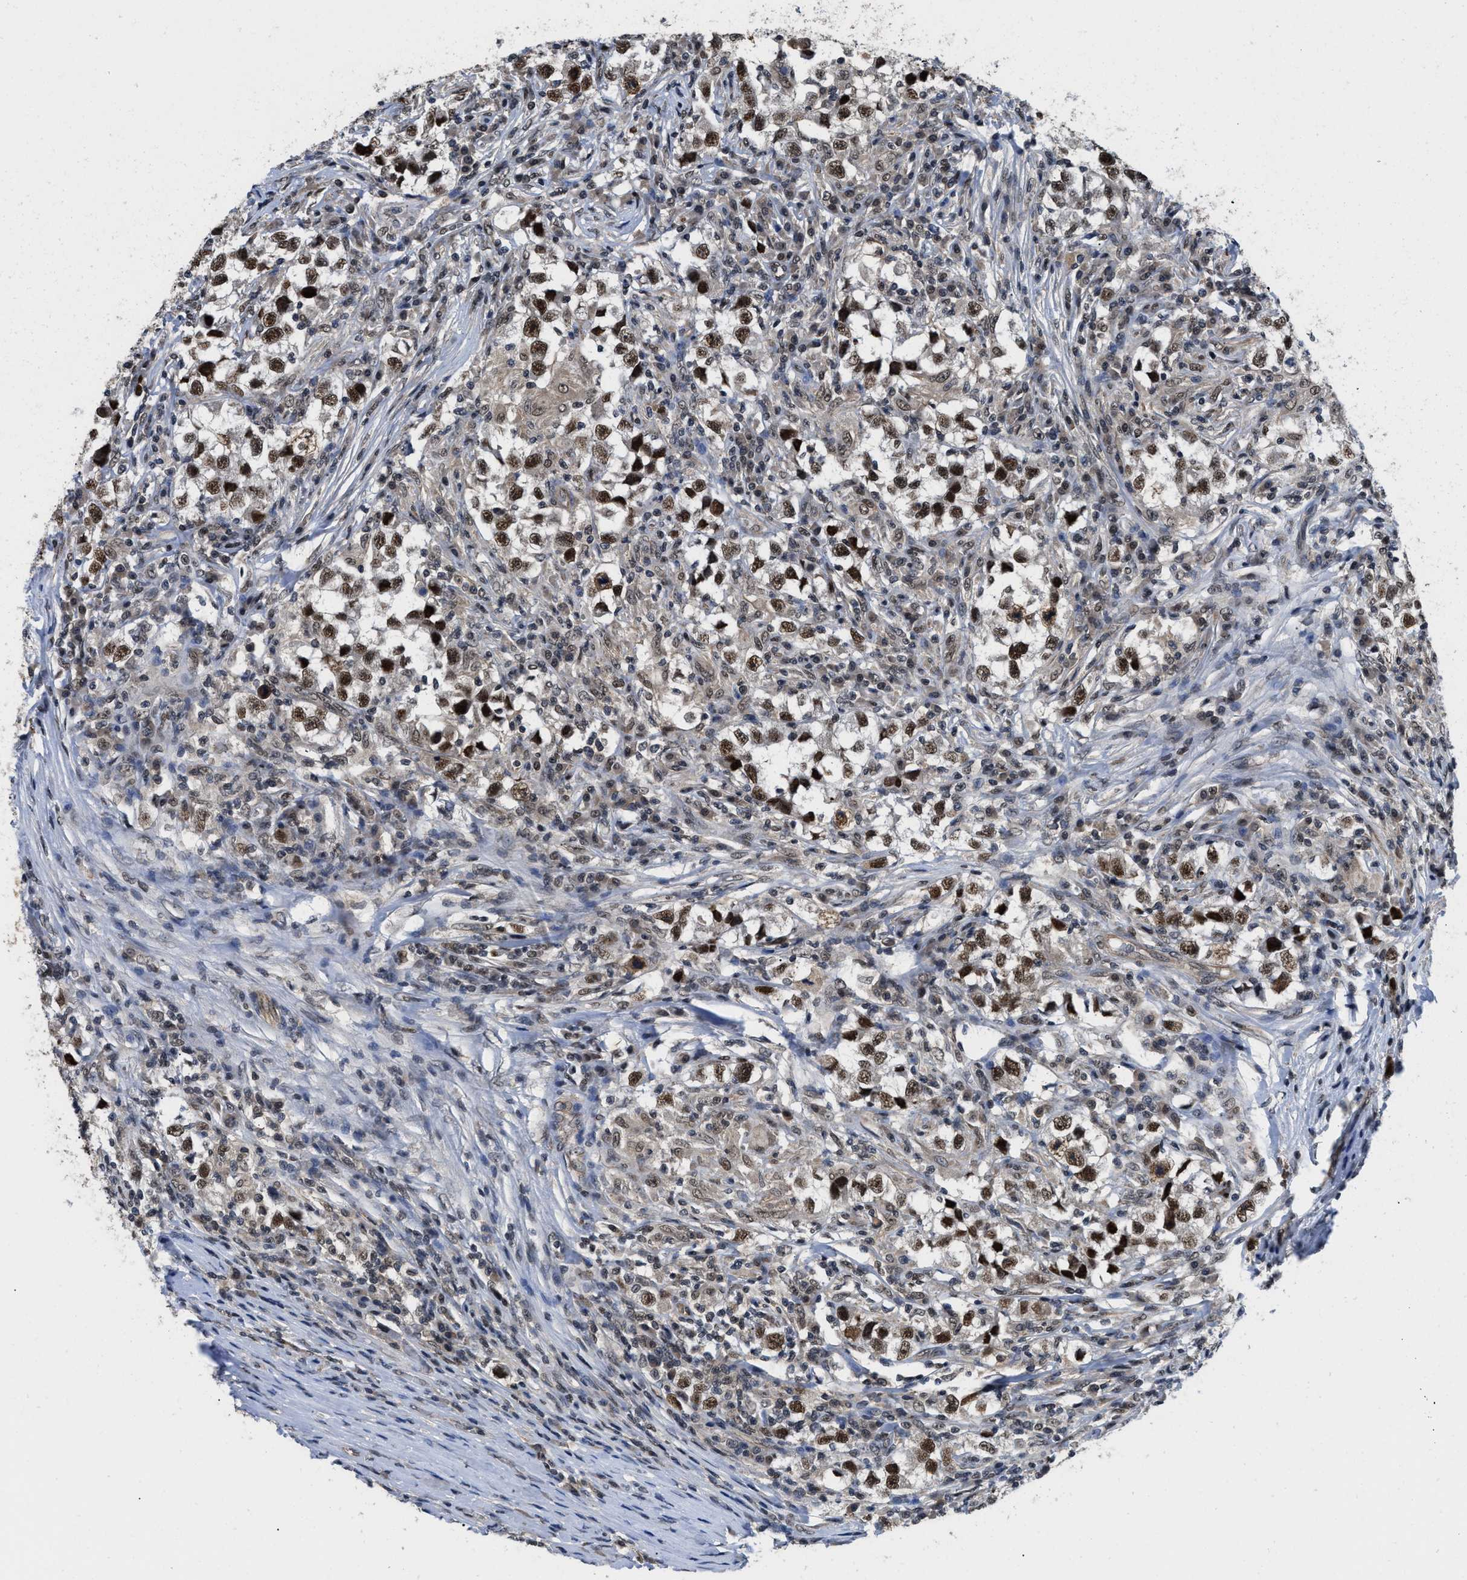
{"staining": {"intensity": "strong", "quantity": ">75%", "location": "nuclear"}, "tissue": "testis cancer", "cell_type": "Tumor cells", "image_type": "cancer", "snomed": [{"axis": "morphology", "description": "Carcinoma, Embryonal, NOS"}, {"axis": "topography", "description": "Testis"}], "caption": "DAB (3,3'-diaminobenzidine) immunohistochemical staining of human testis cancer (embryonal carcinoma) displays strong nuclear protein positivity in about >75% of tumor cells. (DAB = brown stain, brightfield microscopy at high magnification).", "gene": "SAFB", "patient": {"sex": "male", "age": 21}}